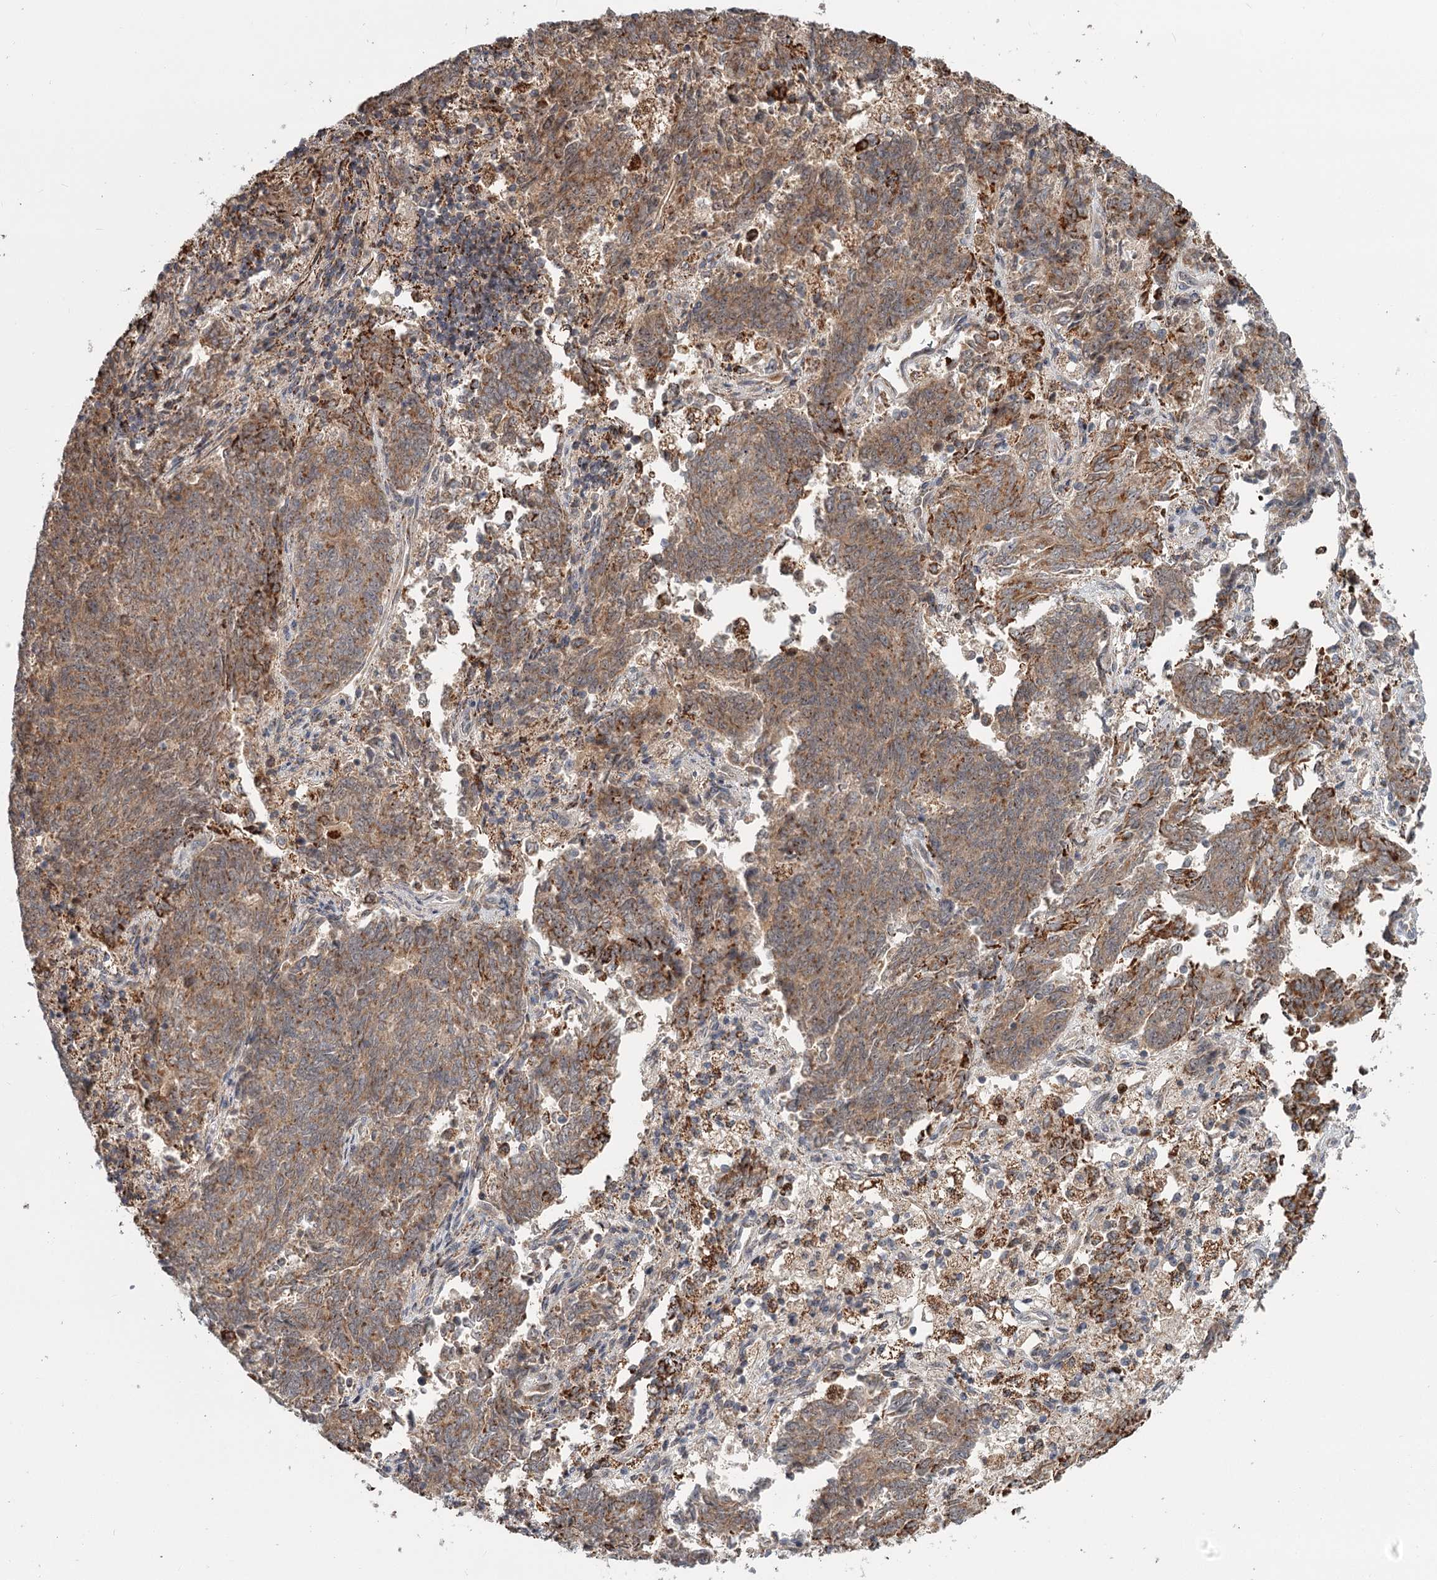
{"staining": {"intensity": "moderate", "quantity": ">75%", "location": "cytoplasmic/membranous"}, "tissue": "endometrial cancer", "cell_type": "Tumor cells", "image_type": "cancer", "snomed": [{"axis": "morphology", "description": "Adenocarcinoma, NOS"}, {"axis": "topography", "description": "Endometrium"}], "caption": "Immunohistochemistry image of human endometrial cancer stained for a protein (brown), which displays medium levels of moderate cytoplasmic/membranous expression in about >75% of tumor cells.", "gene": "CDC123", "patient": {"sex": "female", "age": 80}}